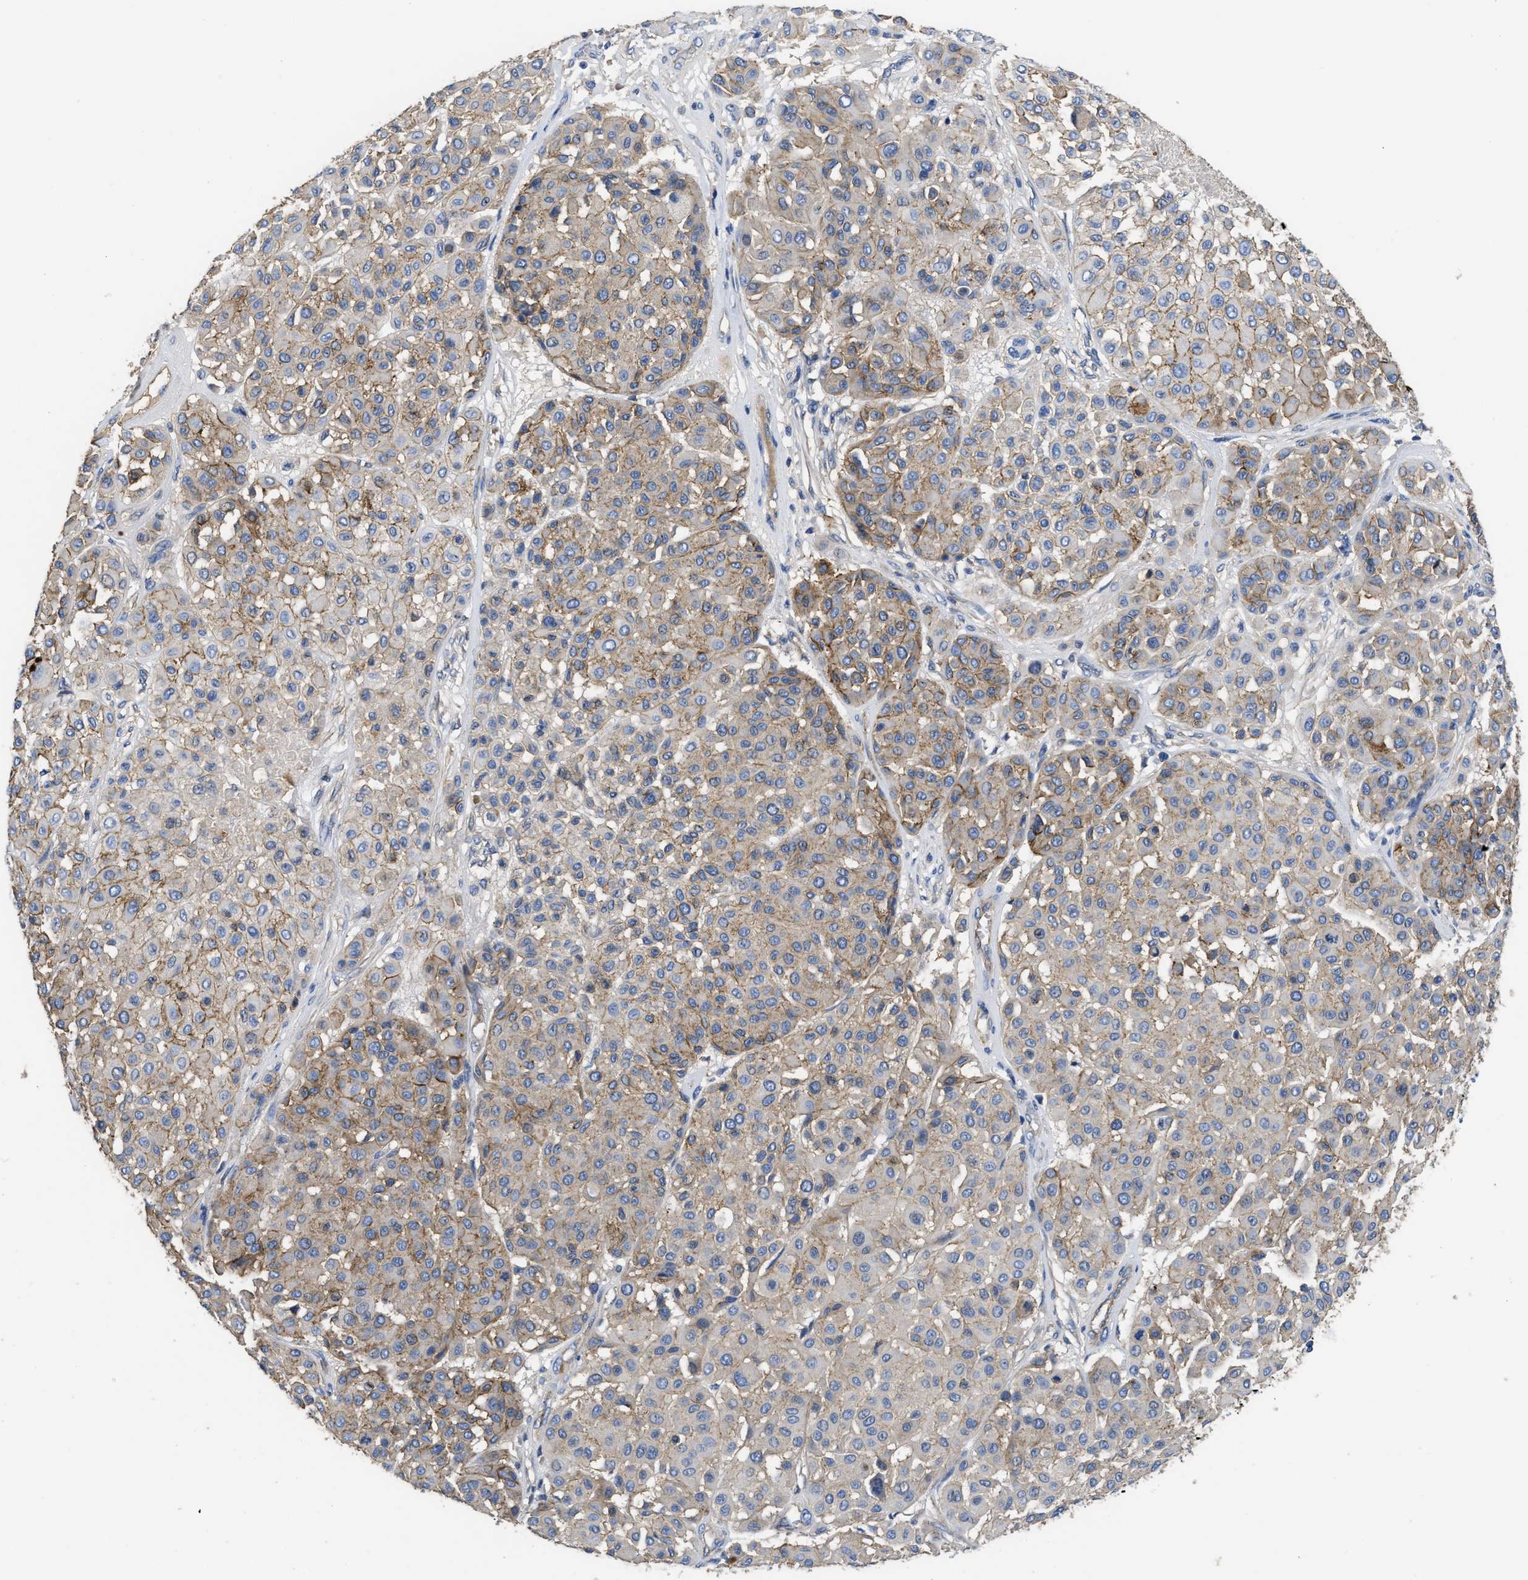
{"staining": {"intensity": "weak", "quantity": ">75%", "location": "cytoplasmic/membranous"}, "tissue": "melanoma", "cell_type": "Tumor cells", "image_type": "cancer", "snomed": [{"axis": "morphology", "description": "Malignant melanoma, Metastatic site"}, {"axis": "topography", "description": "Soft tissue"}], "caption": "Melanoma tissue shows weak cytoplasmic/membranous expression in about >75% of tumor cells, visualized by immunohistochemistry. Immunohistochemistry stains the protein of interest in brown and the nuclei are stained blue.", "gene": "USP4", "patient": {"sex": "male", "age": 41}}